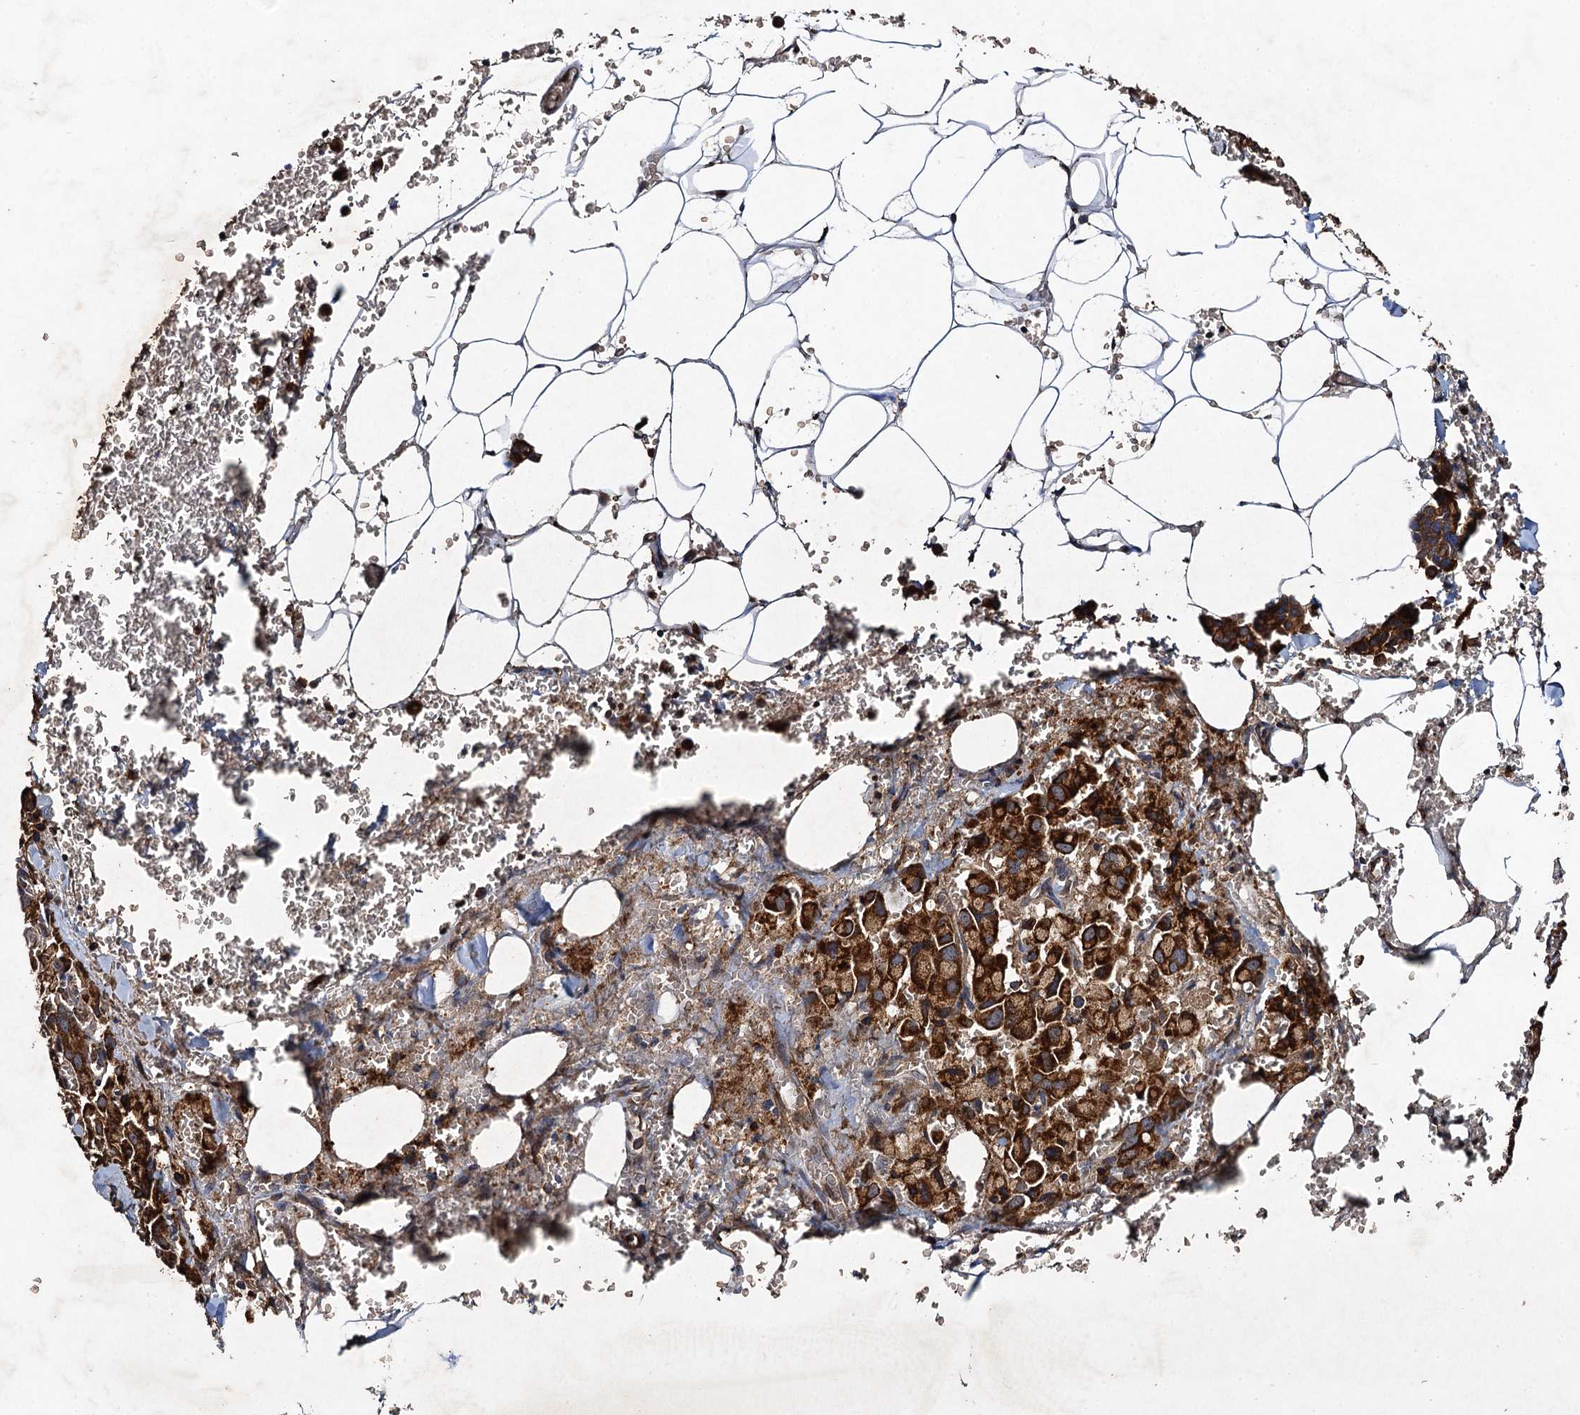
{"staining": {"intensity": "strong", "quantity": ">75%", "location": "cytoplasmic/membranous"}, "tissue": "pancreatic cancer", "cell_type": "Tumor cells", "image_type": "cancer", "snomed": [{"axis": "morphology", "description": "Adenocarcinoma, NOS"}, {"axis": "topography", "description": "Pancreas"}], "caption": "IHC of human pancreatic adenocarcinoma exhibits high levels of strong cytoplasmic/membranous staining in about >75% of tumor cells. (DAB IHC with brightfield microscopy, high magnification).", "gene": "NDUFA13", "patient": {"sex": "male", "age": 65}}